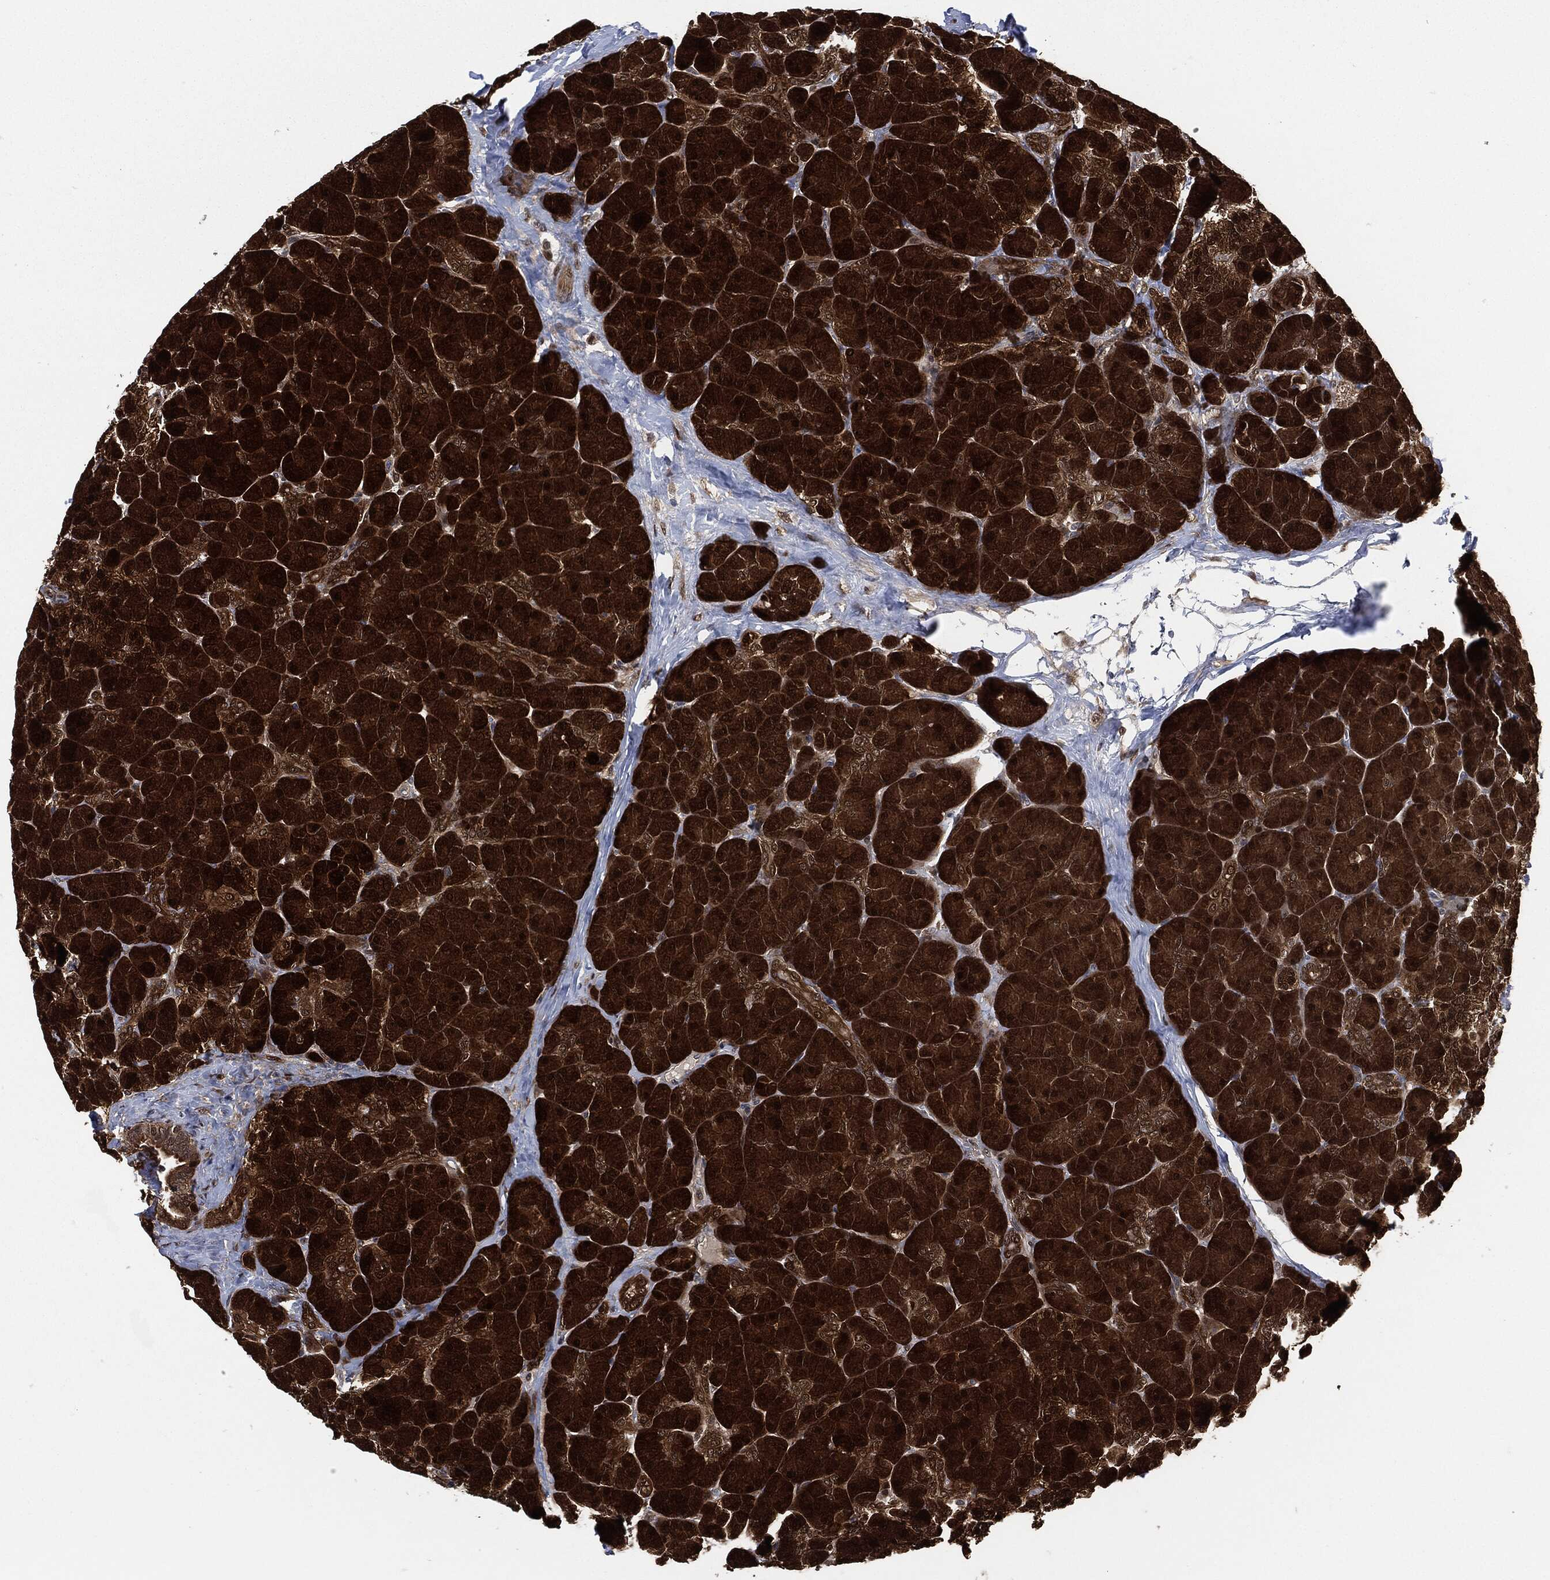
{"staining": {"intensity": "strong", "quantity": ">75%", "location": "cytoplasmic/membranous,nuclear"}, "tissue": "pancreas", "cell_type": "Exocrine glandular cells", "image_type": "normal", "snomed": [{"axis": "morphology", "description": "Normal tissue, NOS"}, {"axis": "topography", "description": "Pancreas"}], "caption": "Protein staining by immunohistochemistry shows strong cytoplasmic/membranous,nuclear staining in approximately >75% of exocrine glandular cells in unremarkable pancreas.", "gene": "DCTN1", "patient": {"sex": "female", "age": 44}}